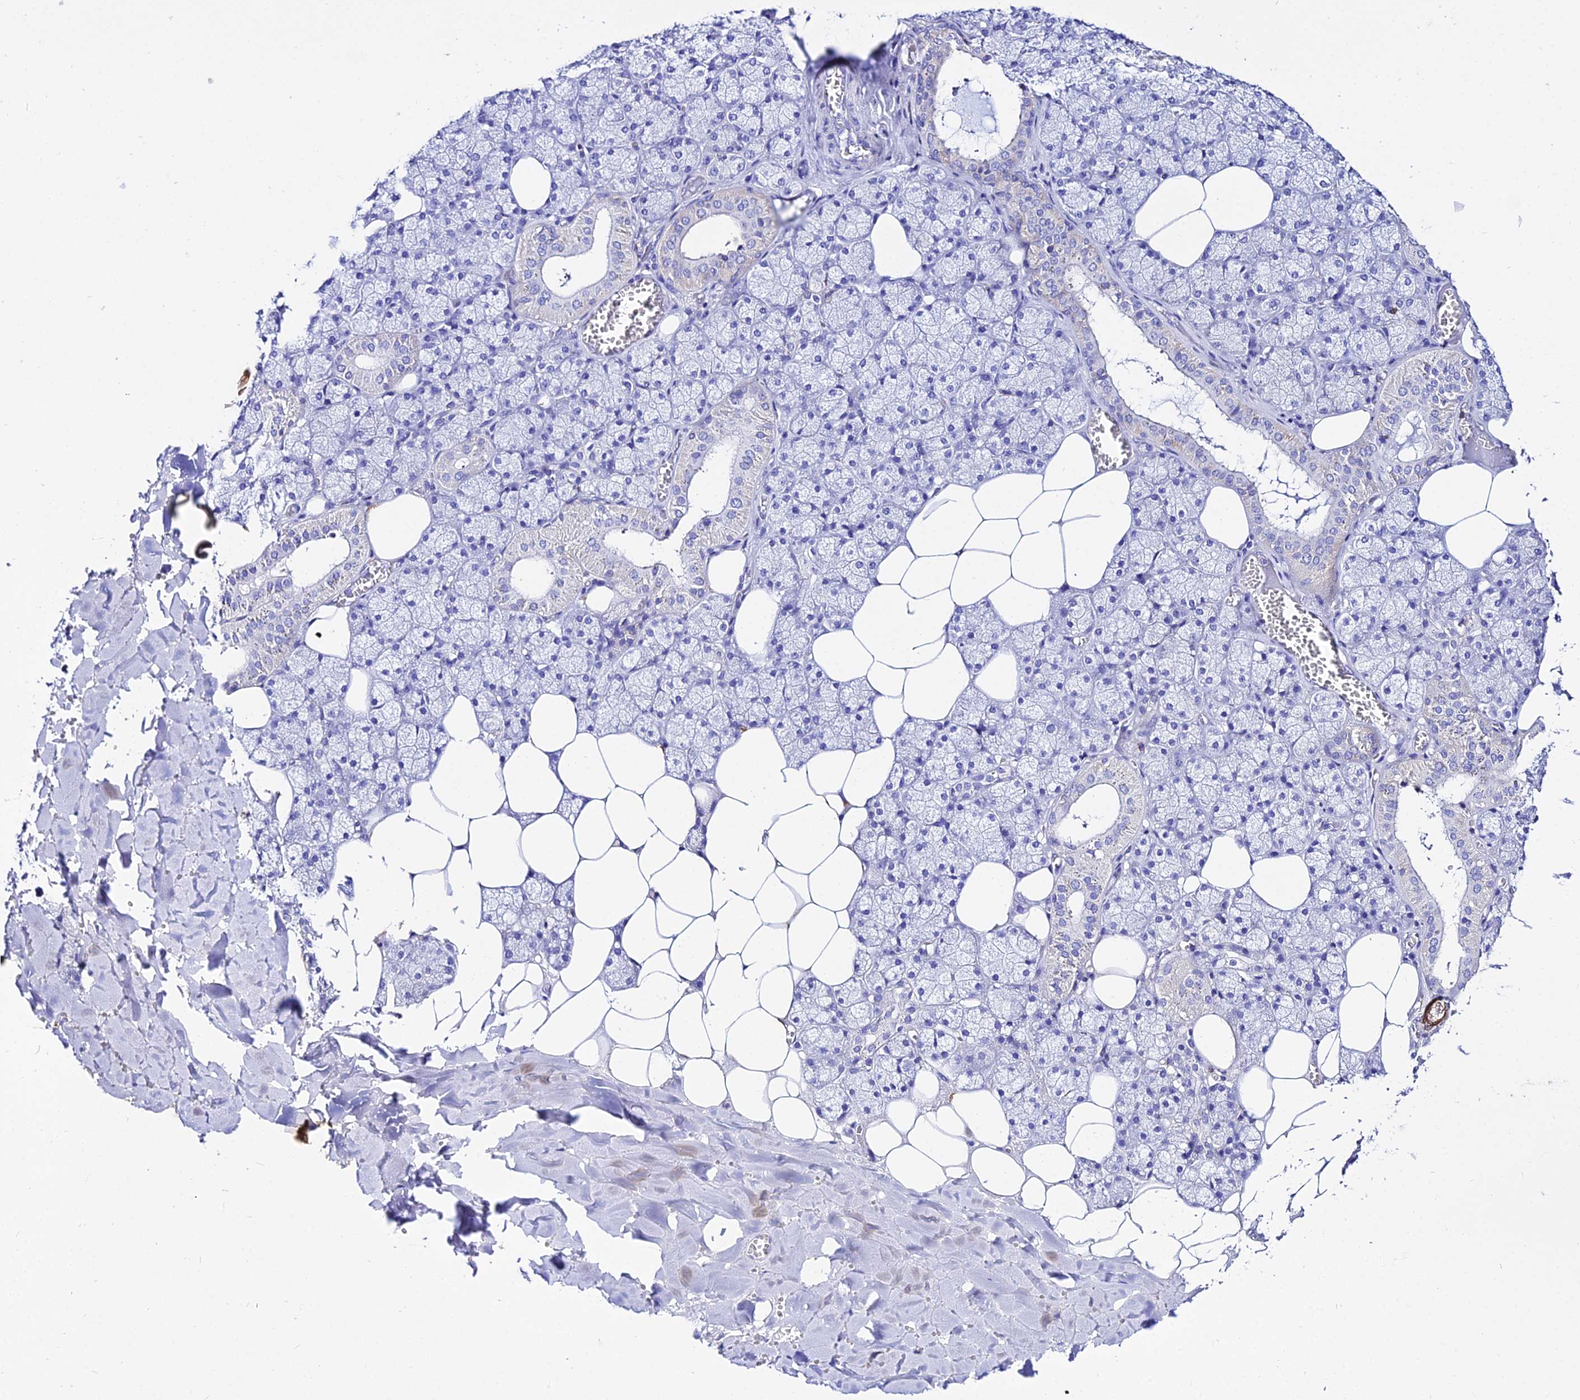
{"staining": {"intensity": "negative", "quantity": "none", "location": "none"}, "tissue": "salivary gland", "cell_type": "Glandular cells", "image_type": "normal", "snomed": [{"axis": "morphology", "description": "Normal tissue, NOS"}, {"axis": "topography", "description": "Salivary gland"}], "caption": "The immunohistochemistry photomicrograph has no significant positivity in glandular cells of salivary gland.", "gene": "S100A16", "patient": {"sex": "male", "age": 62}}